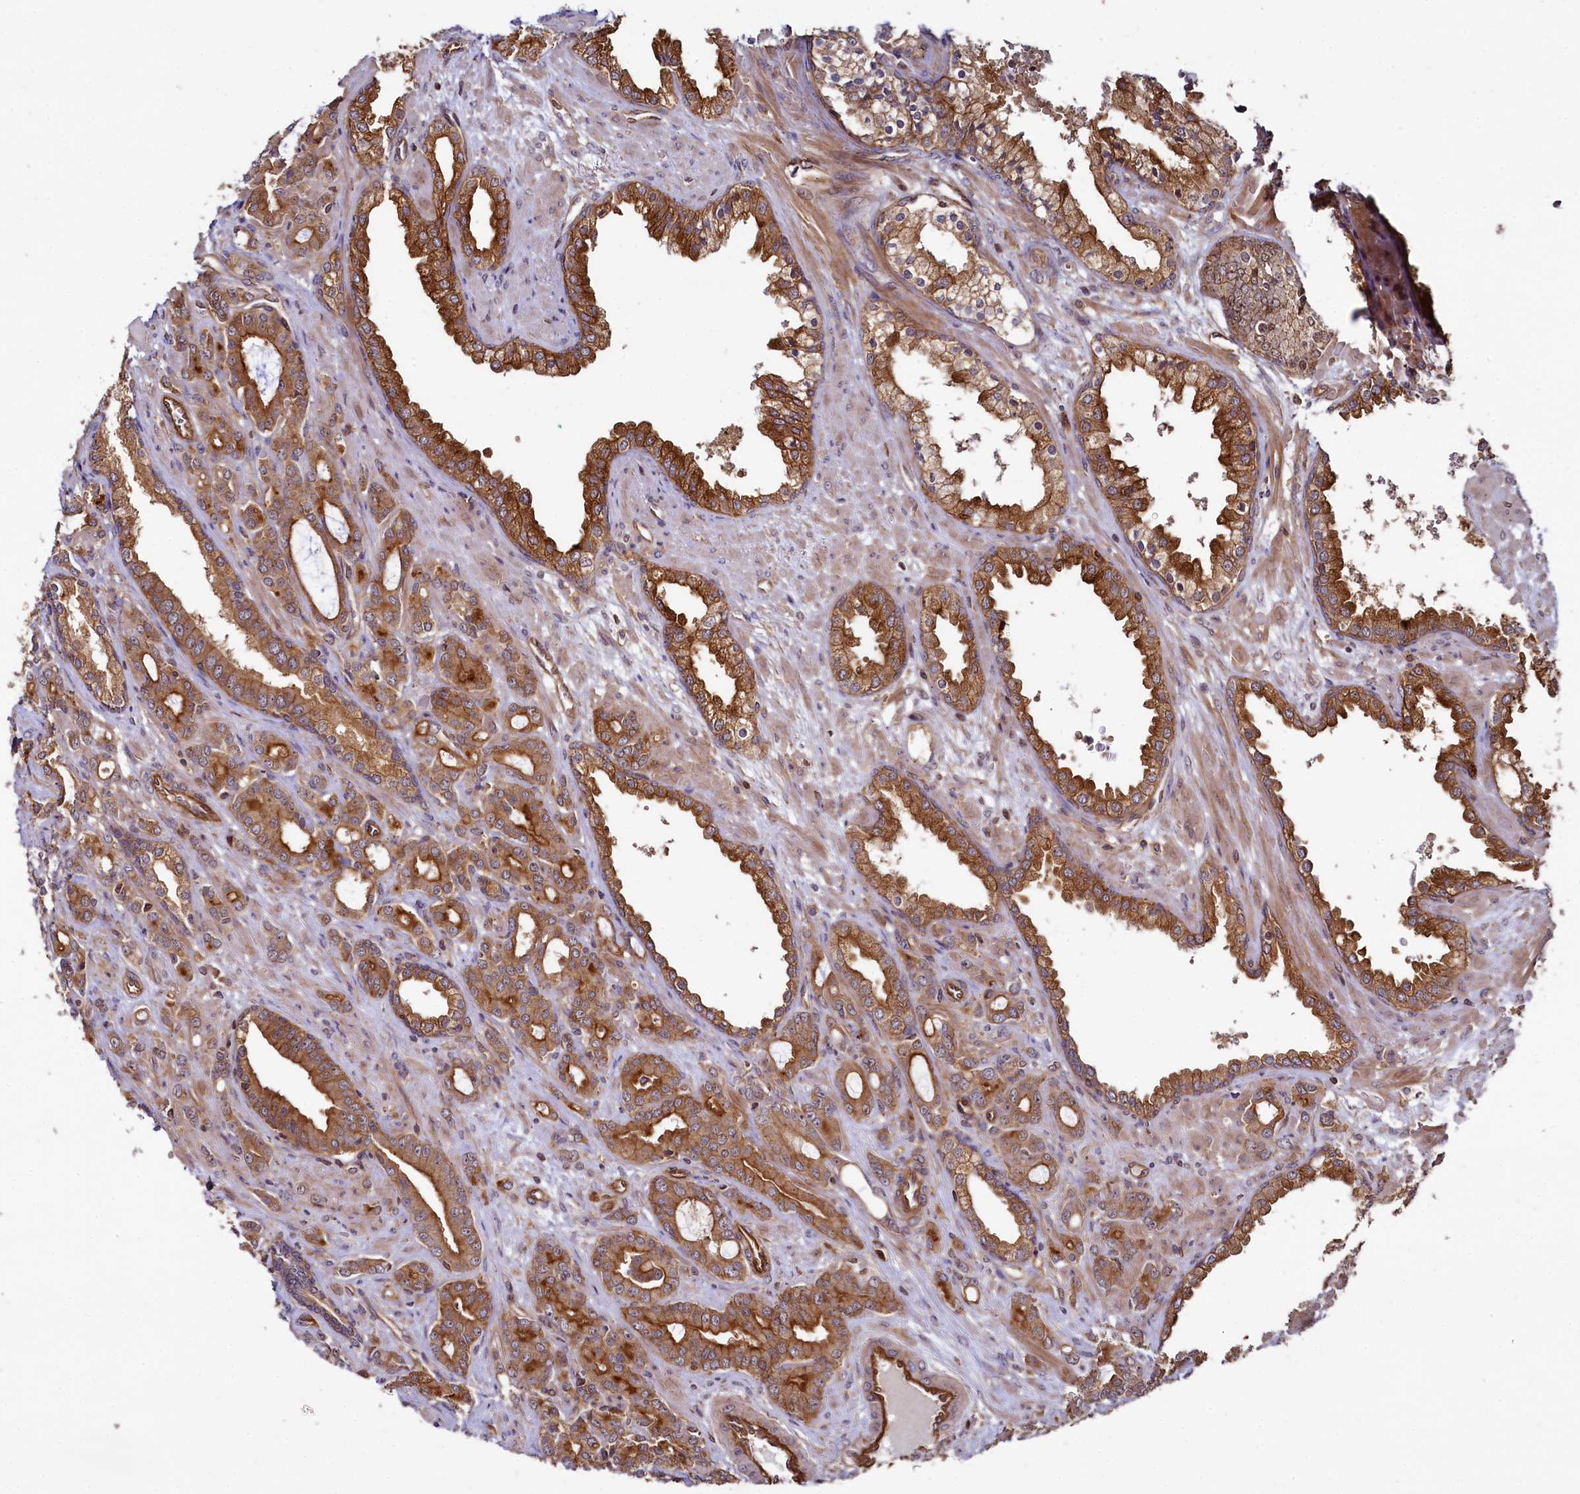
{"staining": {"intensity": "strong", "quantity": ">75%", "location": "cytoplasmic/membranous"}, "tissue": "prostate cancer", "cell_type": "Tumor cells", "image_type": "cancer", "snomed": [{"axis": "morphology", "description": "Adenocarcinoma, High grade"}, {"axis": "topography", "description": "Prostate"}], "caption": "This photomicrograph displays adenocarcinoma (high-grade) (prostate) stained with immunohistochemistry to label a protein in brown. The cytoplasmic/membranous of tumor cells show strong positivity for the protein. Nuclei are counter-stained blue.", "gene": "SVIP", "patient": {"sex": "male", "age": 72}}